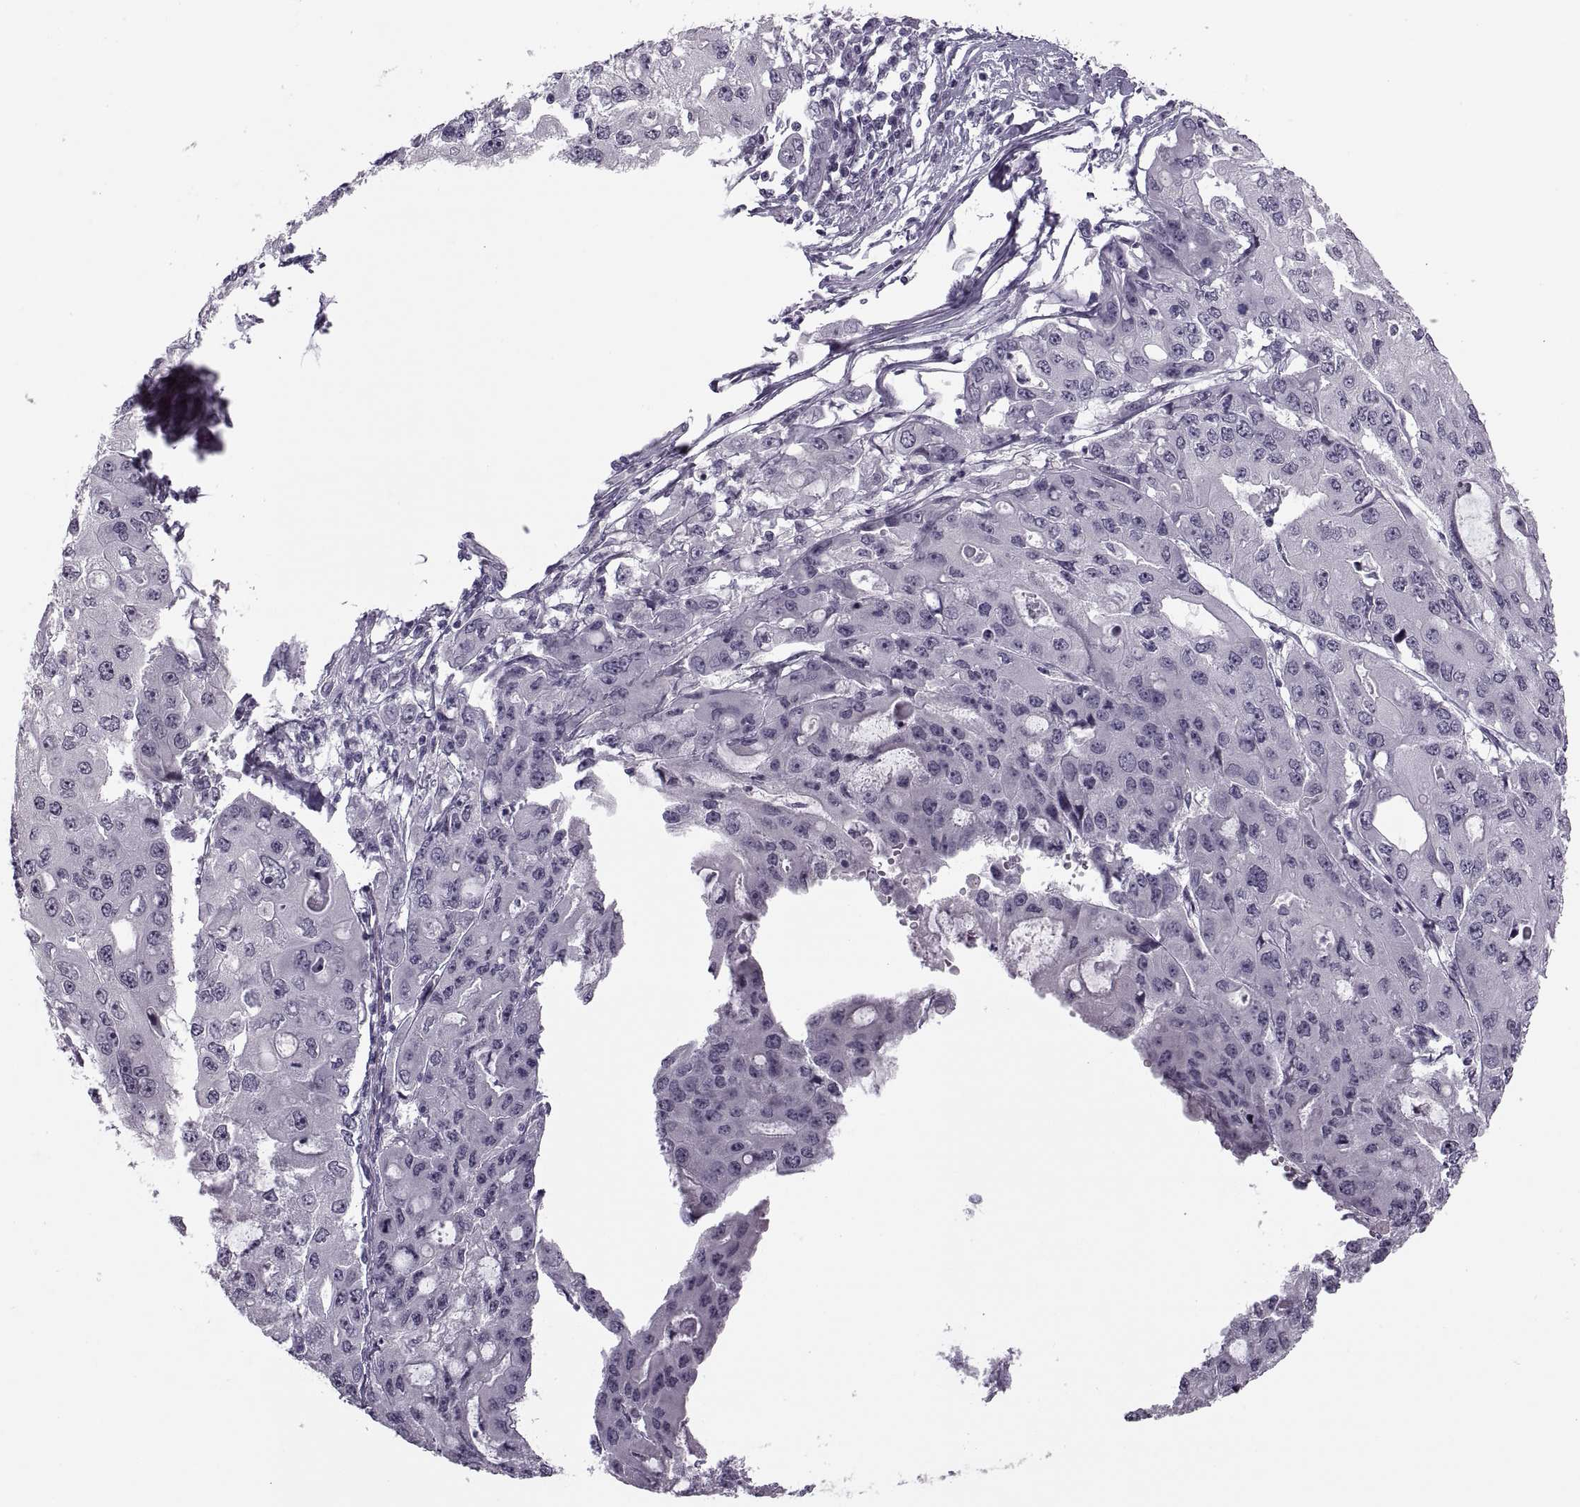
{"staining": {"intensity": "negative", "quantity": "none", "location": "none"}, "tissue": "ovarian cancer", "cell_type": "Tumor cells", "image_type": "cancer", "snomed": [{"axis": "morphology", "description": "Cystadenocarcinoma, serous, NOS"}, {"axis": "topography", "description": "Ovary"}], "caption": "Immunohistochemical staining of human serous cystadenocarcinoma (ovarian) shows no significant positivity in tumor cells.", "gene": "PAGE5", "patient": {"sex": "female", "age": 56}}